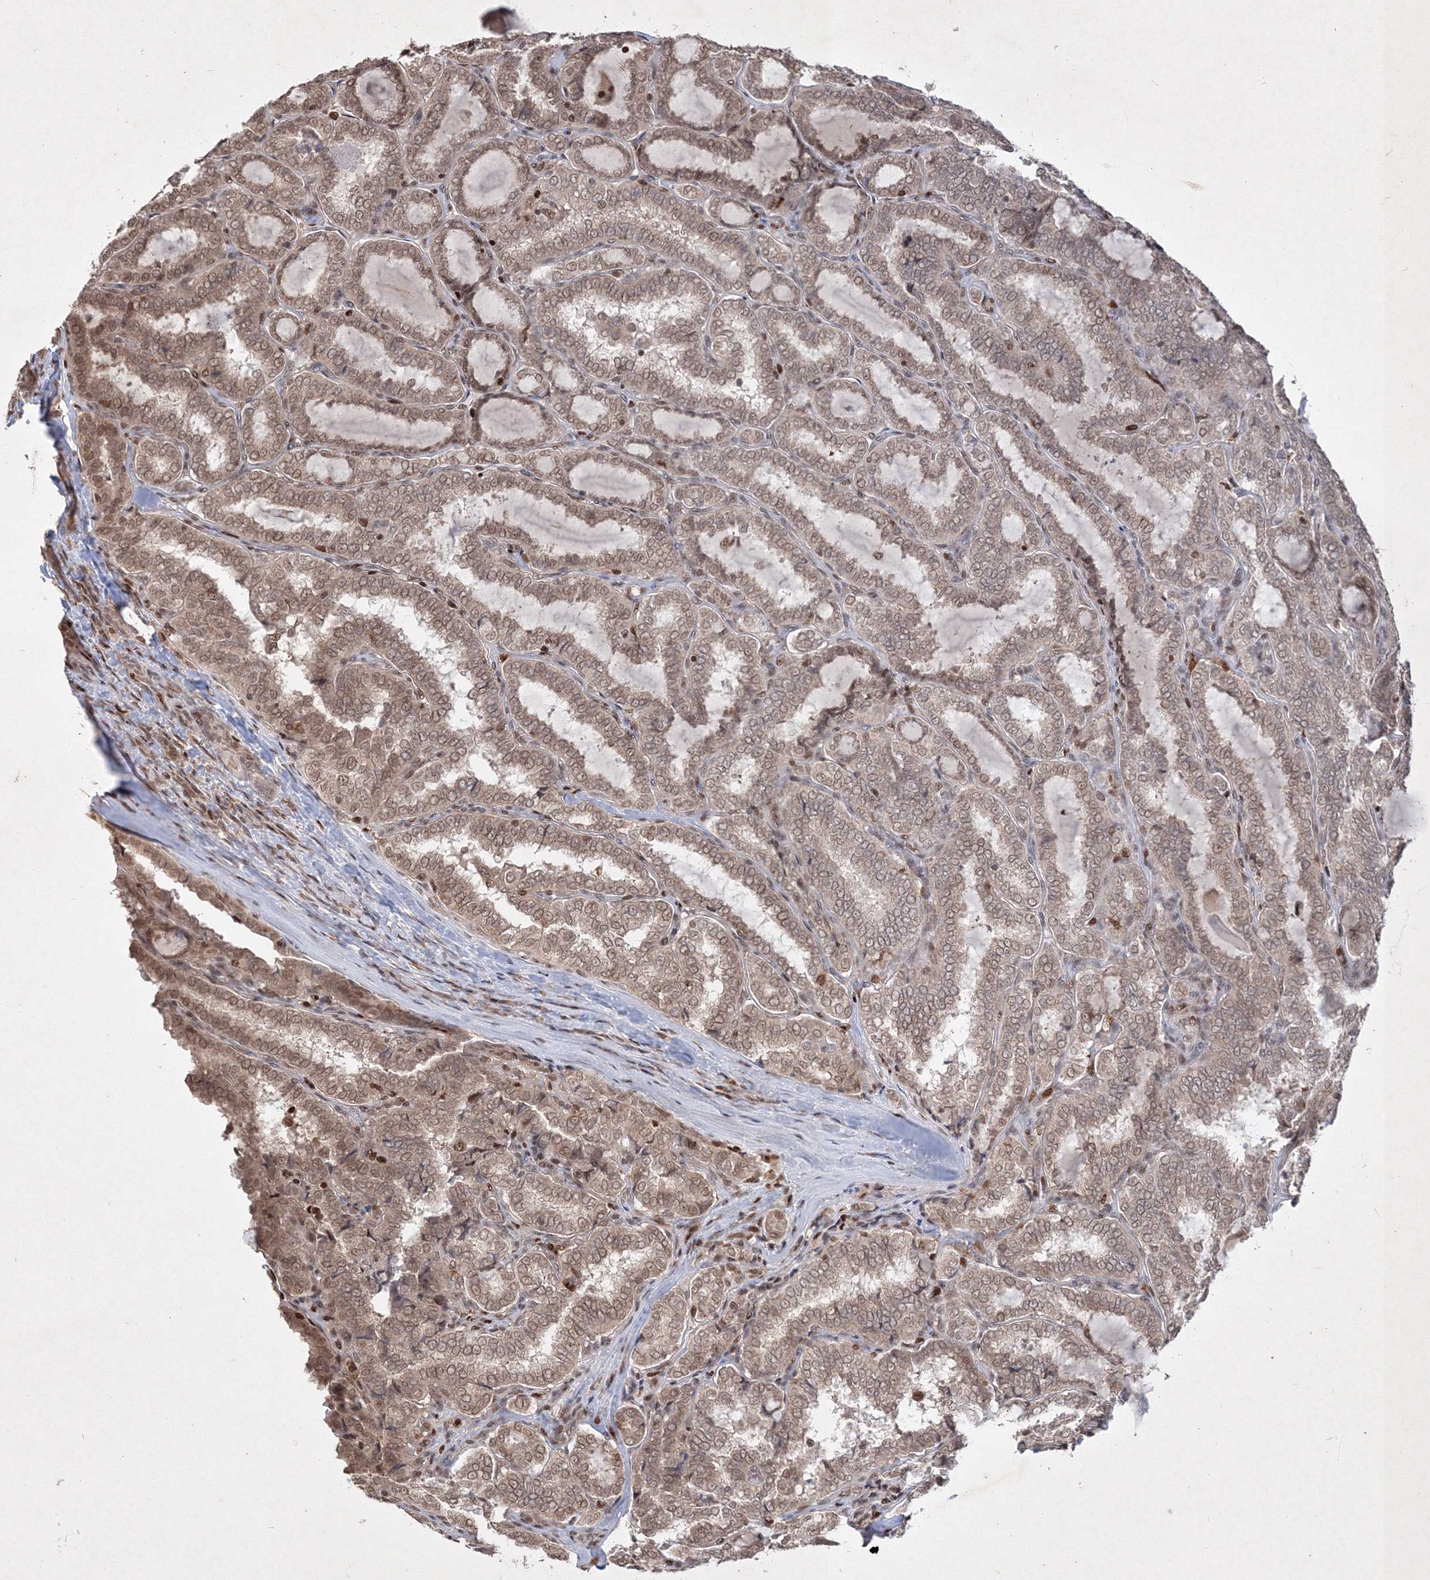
{"staining": {"intensity": "moderate", "quantity": ">75%", "location": "cytoplasmic/membranous,nuclear"}, "tissue": "thyroid cancer", "cell_type": "Tumor cells", "image_type": "cancer", "snomed": [{"axis": "morphology", "description": "Normal tissue, NOS"}, {"axis": "morphology", "description": "Papillary adenocarcinoma, NOS"}, {"axis": "topography", "description": "Thyroid gland"}], "caption": "Papillary adenocarcinoma (thyroid) tissue reveals moderate cytoplasmic/membranous and nuclear positivity in approximately >75% of tumor cells", "gene": "TAB1", "patient": {"sex": "female", "age": 30}}